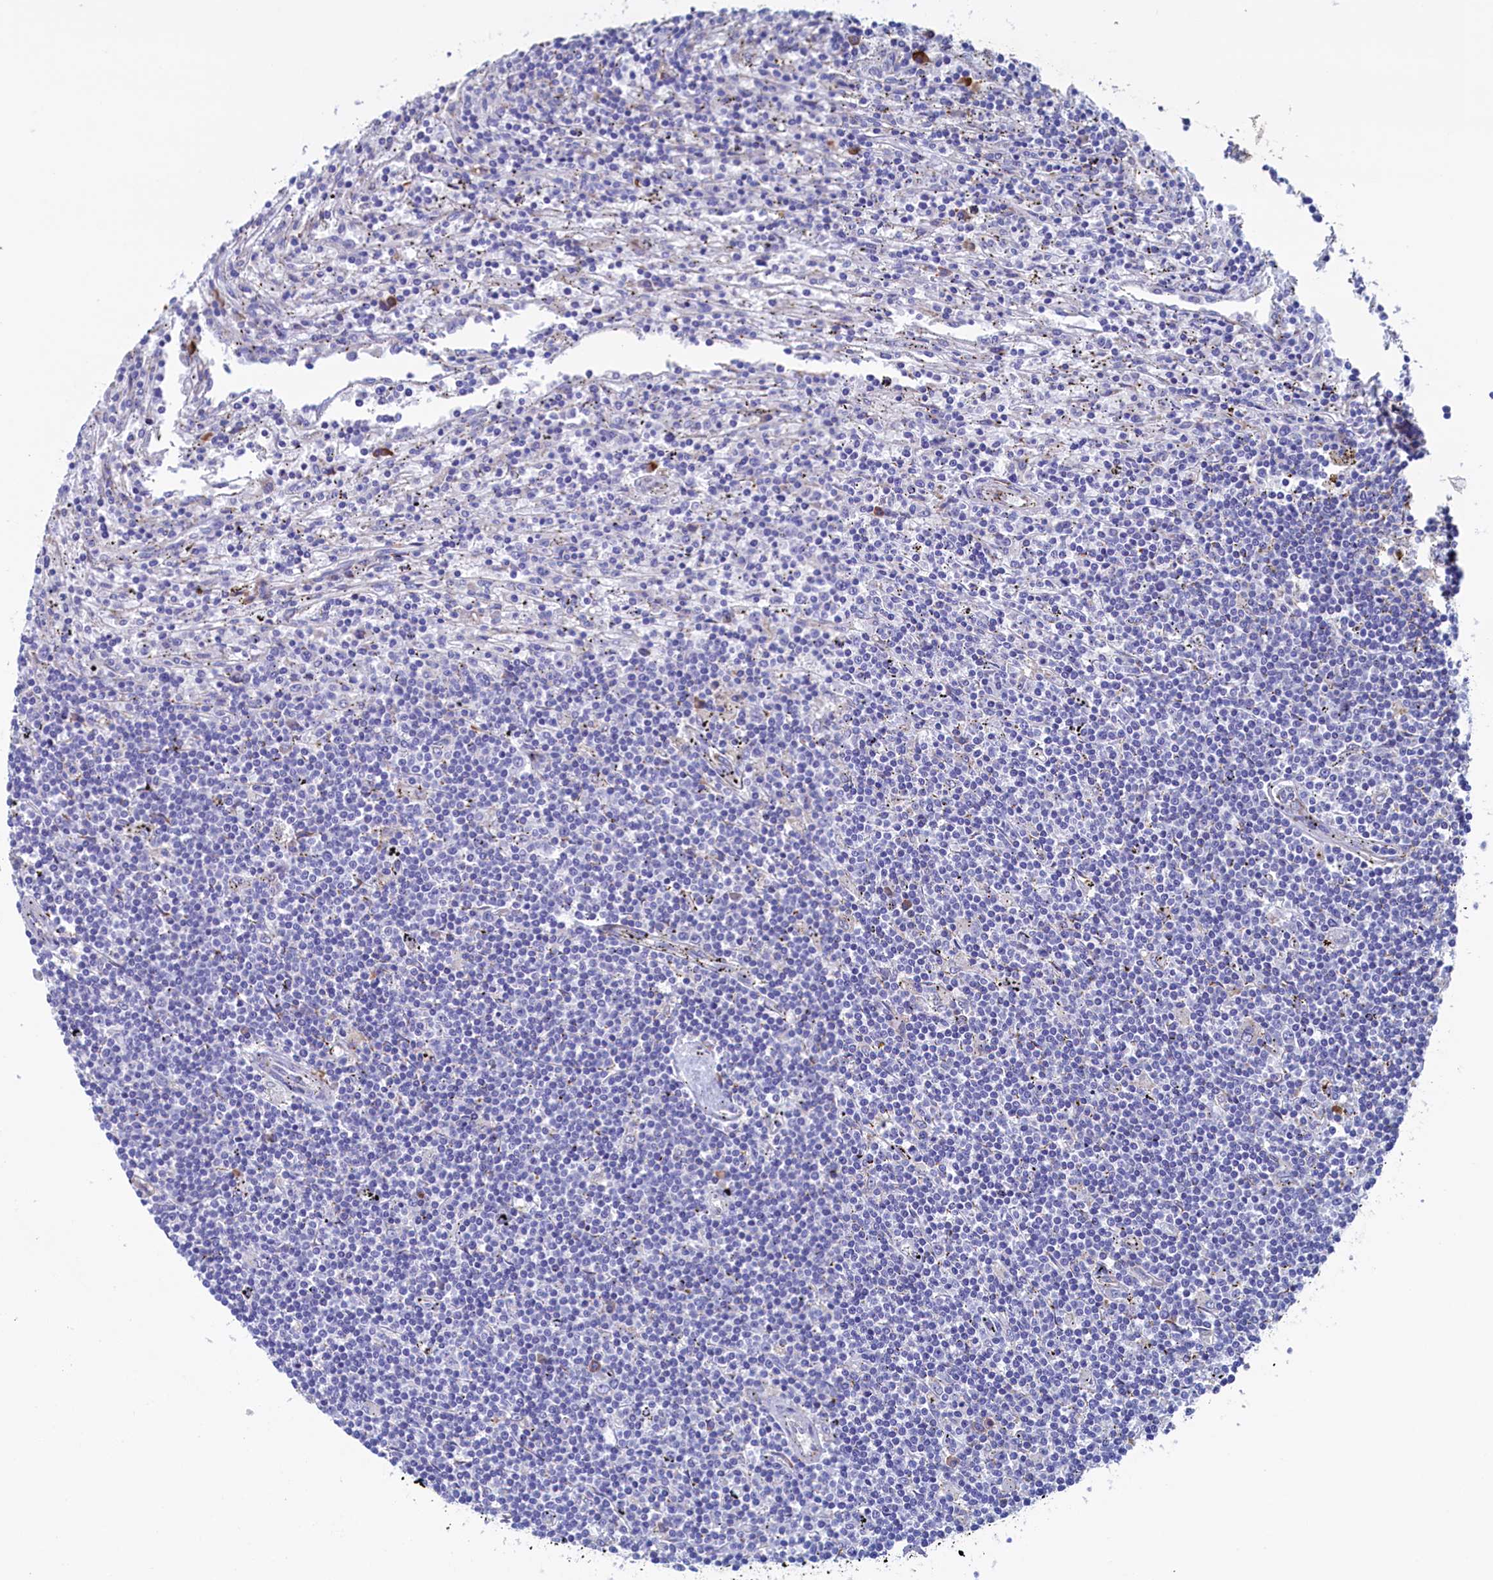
{"staining": {"intensity": "negative", "quantity": "none", "location": "none"}, "tissue": "lymphoma", "cell_type": "Tumor cells", "image_type": "cancer", "snomed": [{"axis": "morphology", "description": "Malignant lymphoma, non-Hodgkin's type, Low grade"}, {"axis": "topography", "description": "Spleen"}], "caption": "This is an IHC image of human low-grade malignant lymphoma, non-Hodgkin's type. There is no expression in tumor cells.", "gene": "CBLIF", "patient": {"sex": "male", "age": 76}}